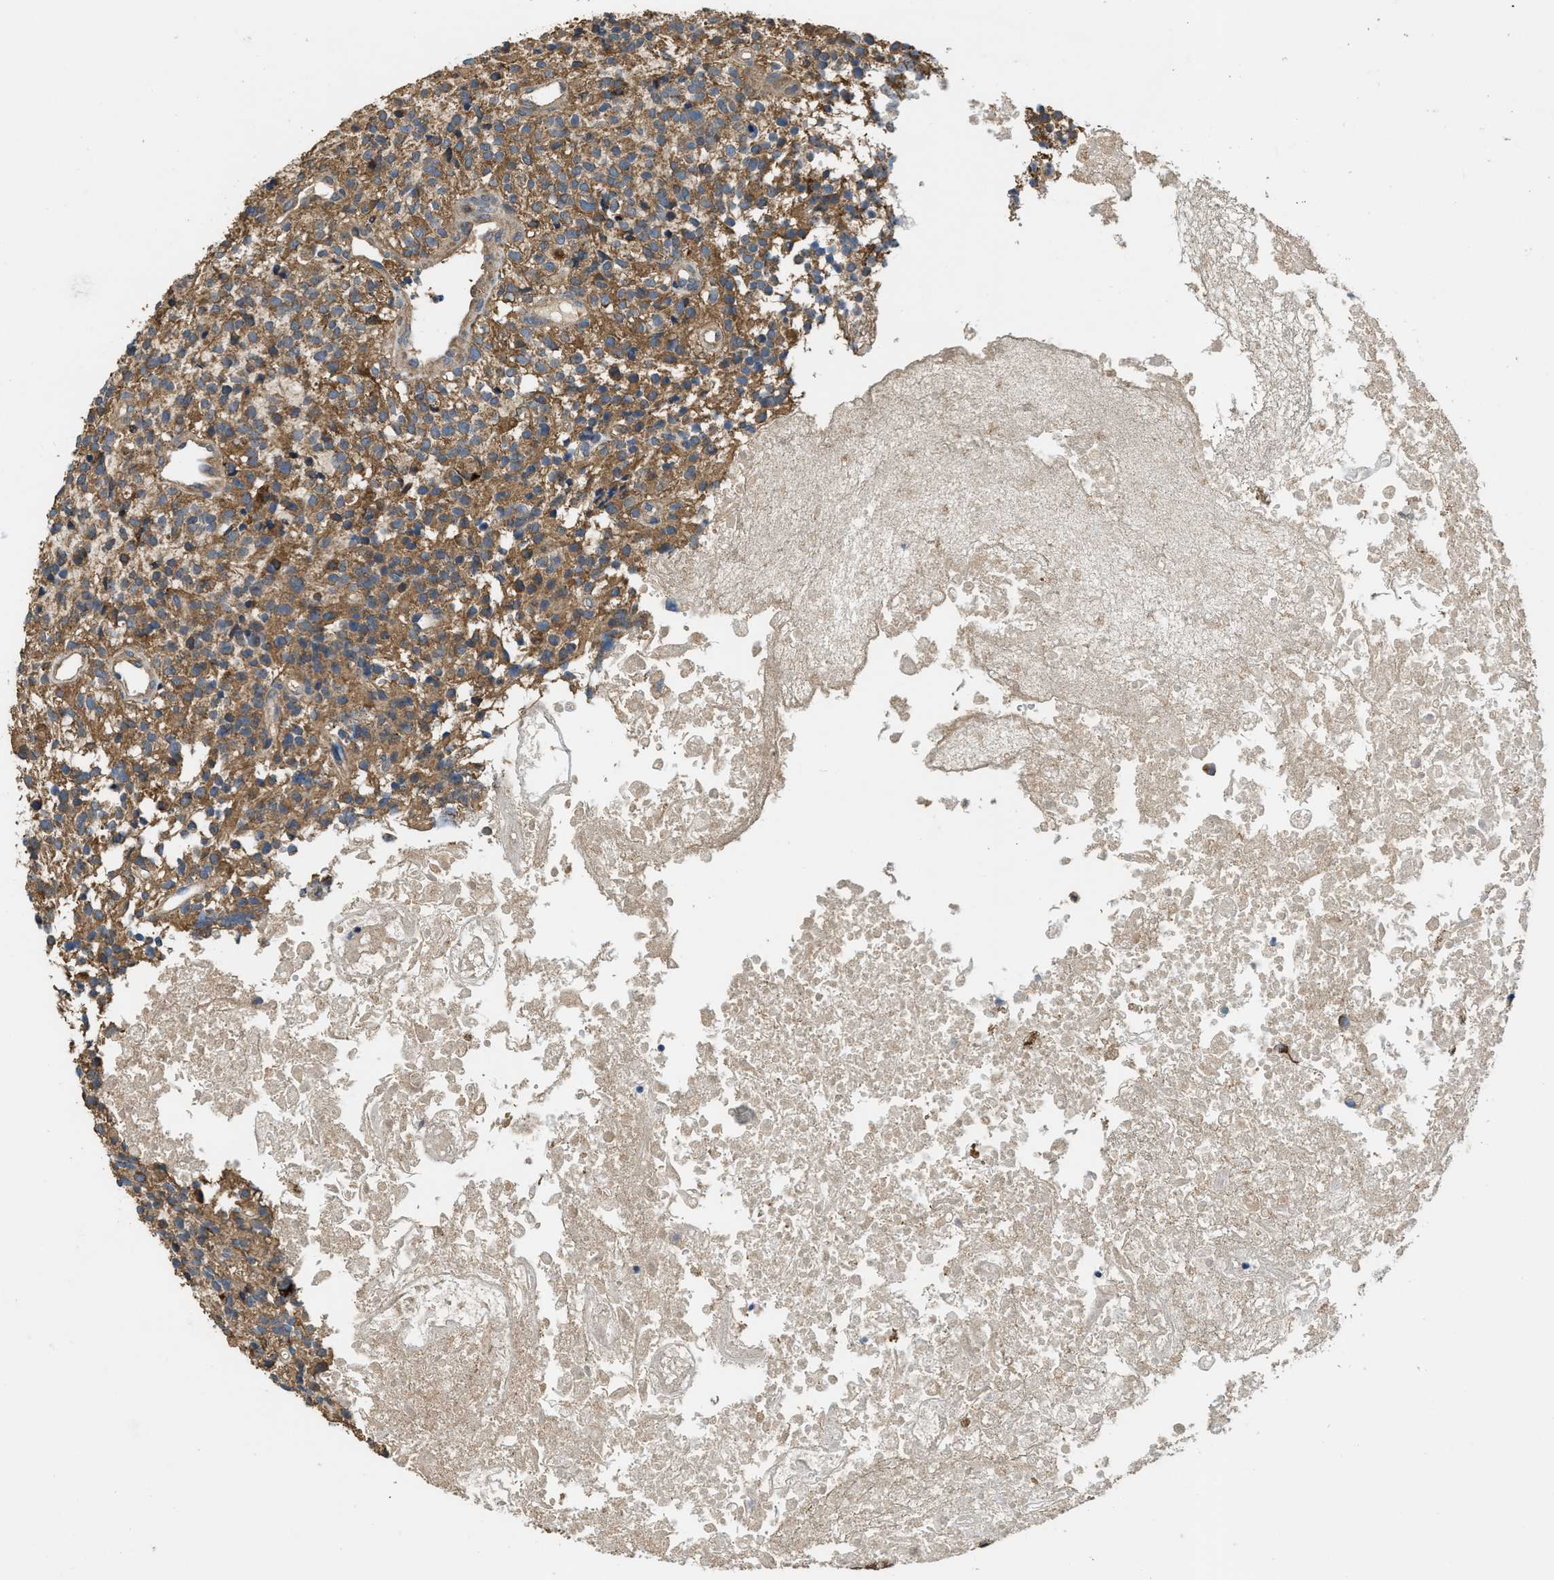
{"staining": {"intensity": "moderate", "quantity": ">75%", "location": "cytoplasmic/membranous"}, "tissue": "glioma", "cell_type": "Tumor cells", "image_type": "cancer", "snomed": [{"axis": "morphology", "description": "Glioma, malignant, High grade"}, {"axis": "topography", "description": "Brain"}], "caption": "This is a photomicrograph of IHC staining of glioma, which shows moderate staining in the cytoplasmic/membranous of tumor cells.", "gene": "THBS2", "patient": {"sex": "female", "age": 59}}